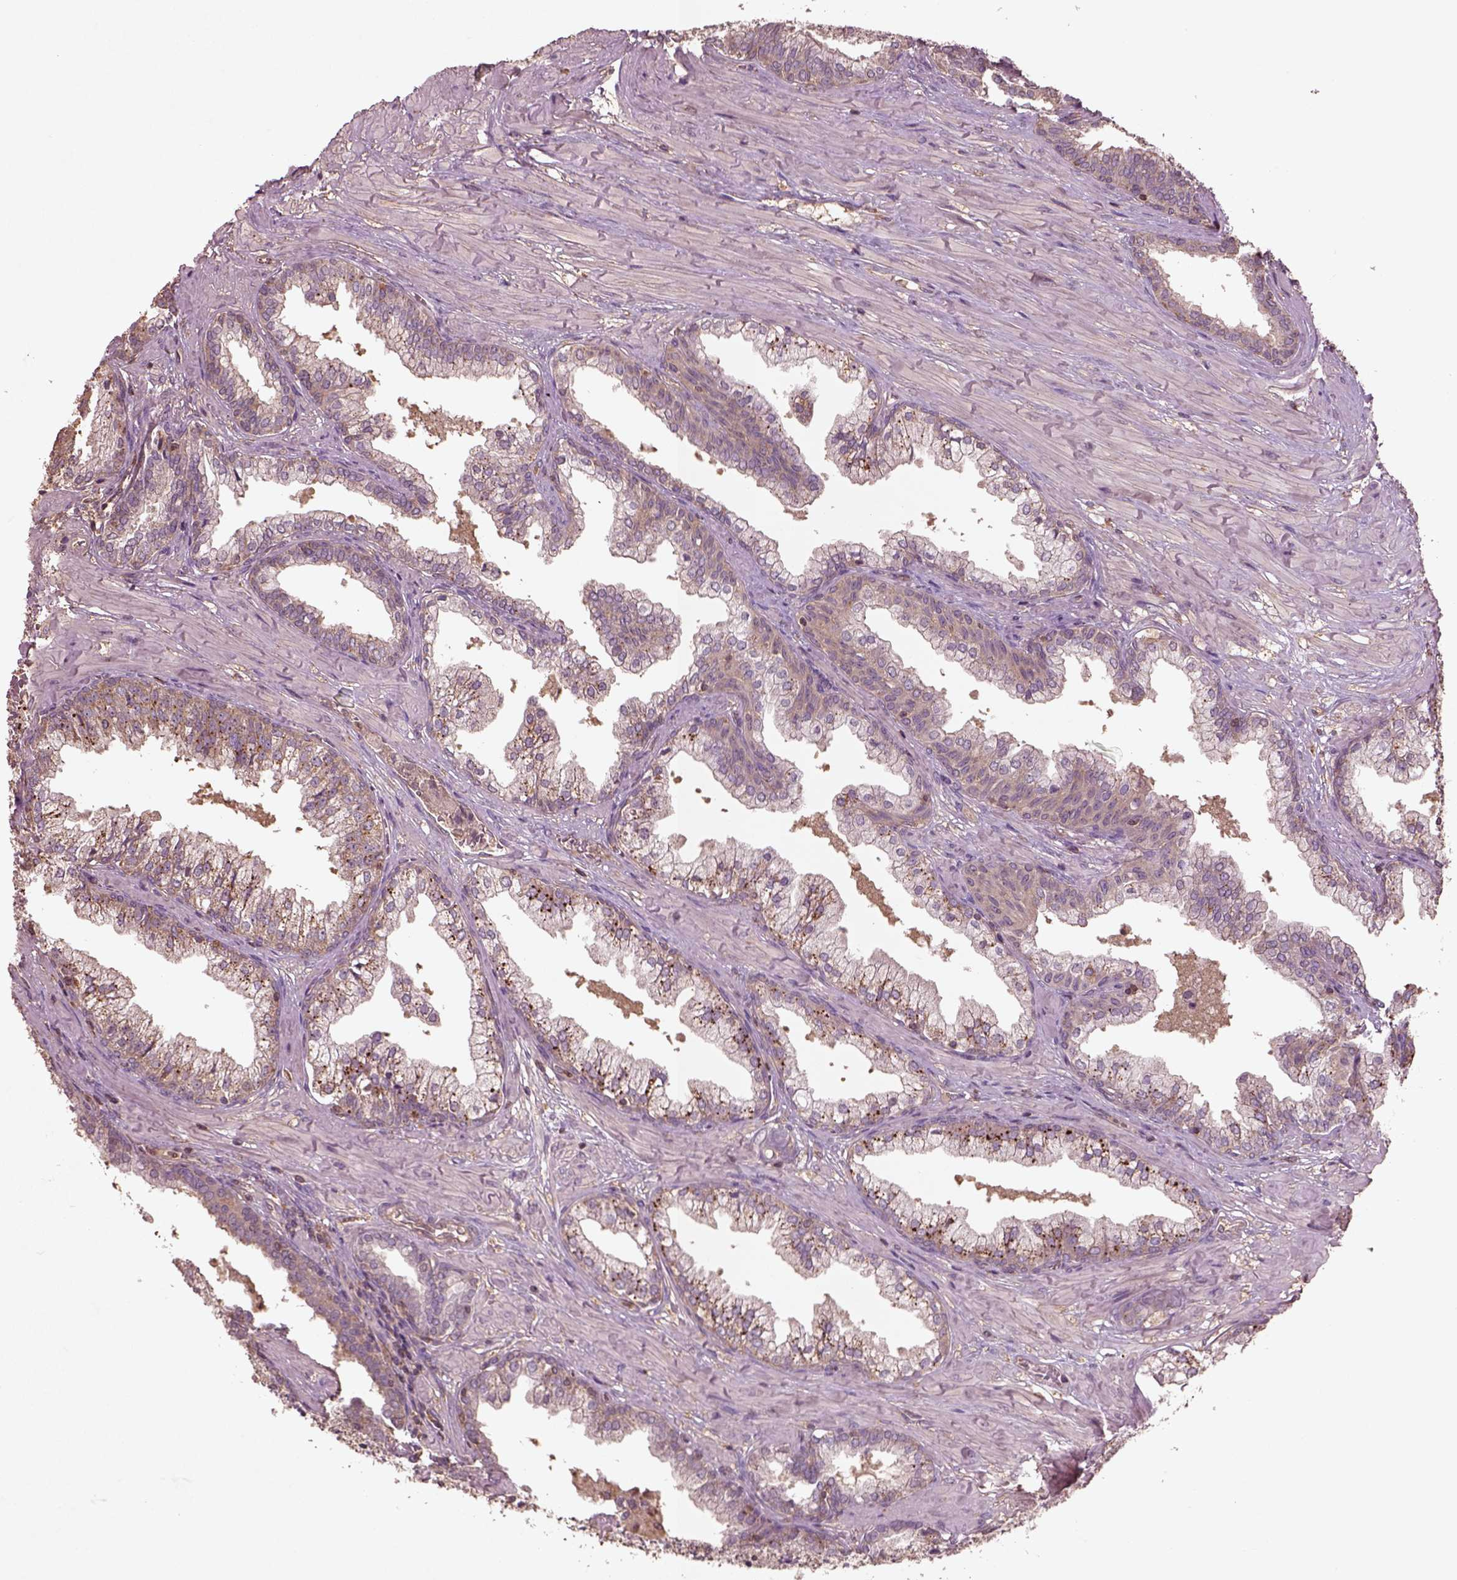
{"staining": {"intensity": "weak", "quantity": "25%-75%", "location": "cytoplasmic/membranous"}, "tissue": "prostate cancer", "cell_type": "Tumor cells", "image_type": "cancer", "snomed": [{"axis": "morphology", "description": "Adenocarcinoma, NOS"}, {"axis": "topography", "description": "Prostate and seminal vesicle, NOS"}, {"axis": "topography", "description": "Prostate"}], "caption": "Immunohistochemistry of human prostate cancer demonstrates low levels of weak cytoplasmic/membranous positivity in about 25%-75% of tumor cells.", "gene": "TRADD", "patient": {"sex": "male", "age": 44}}